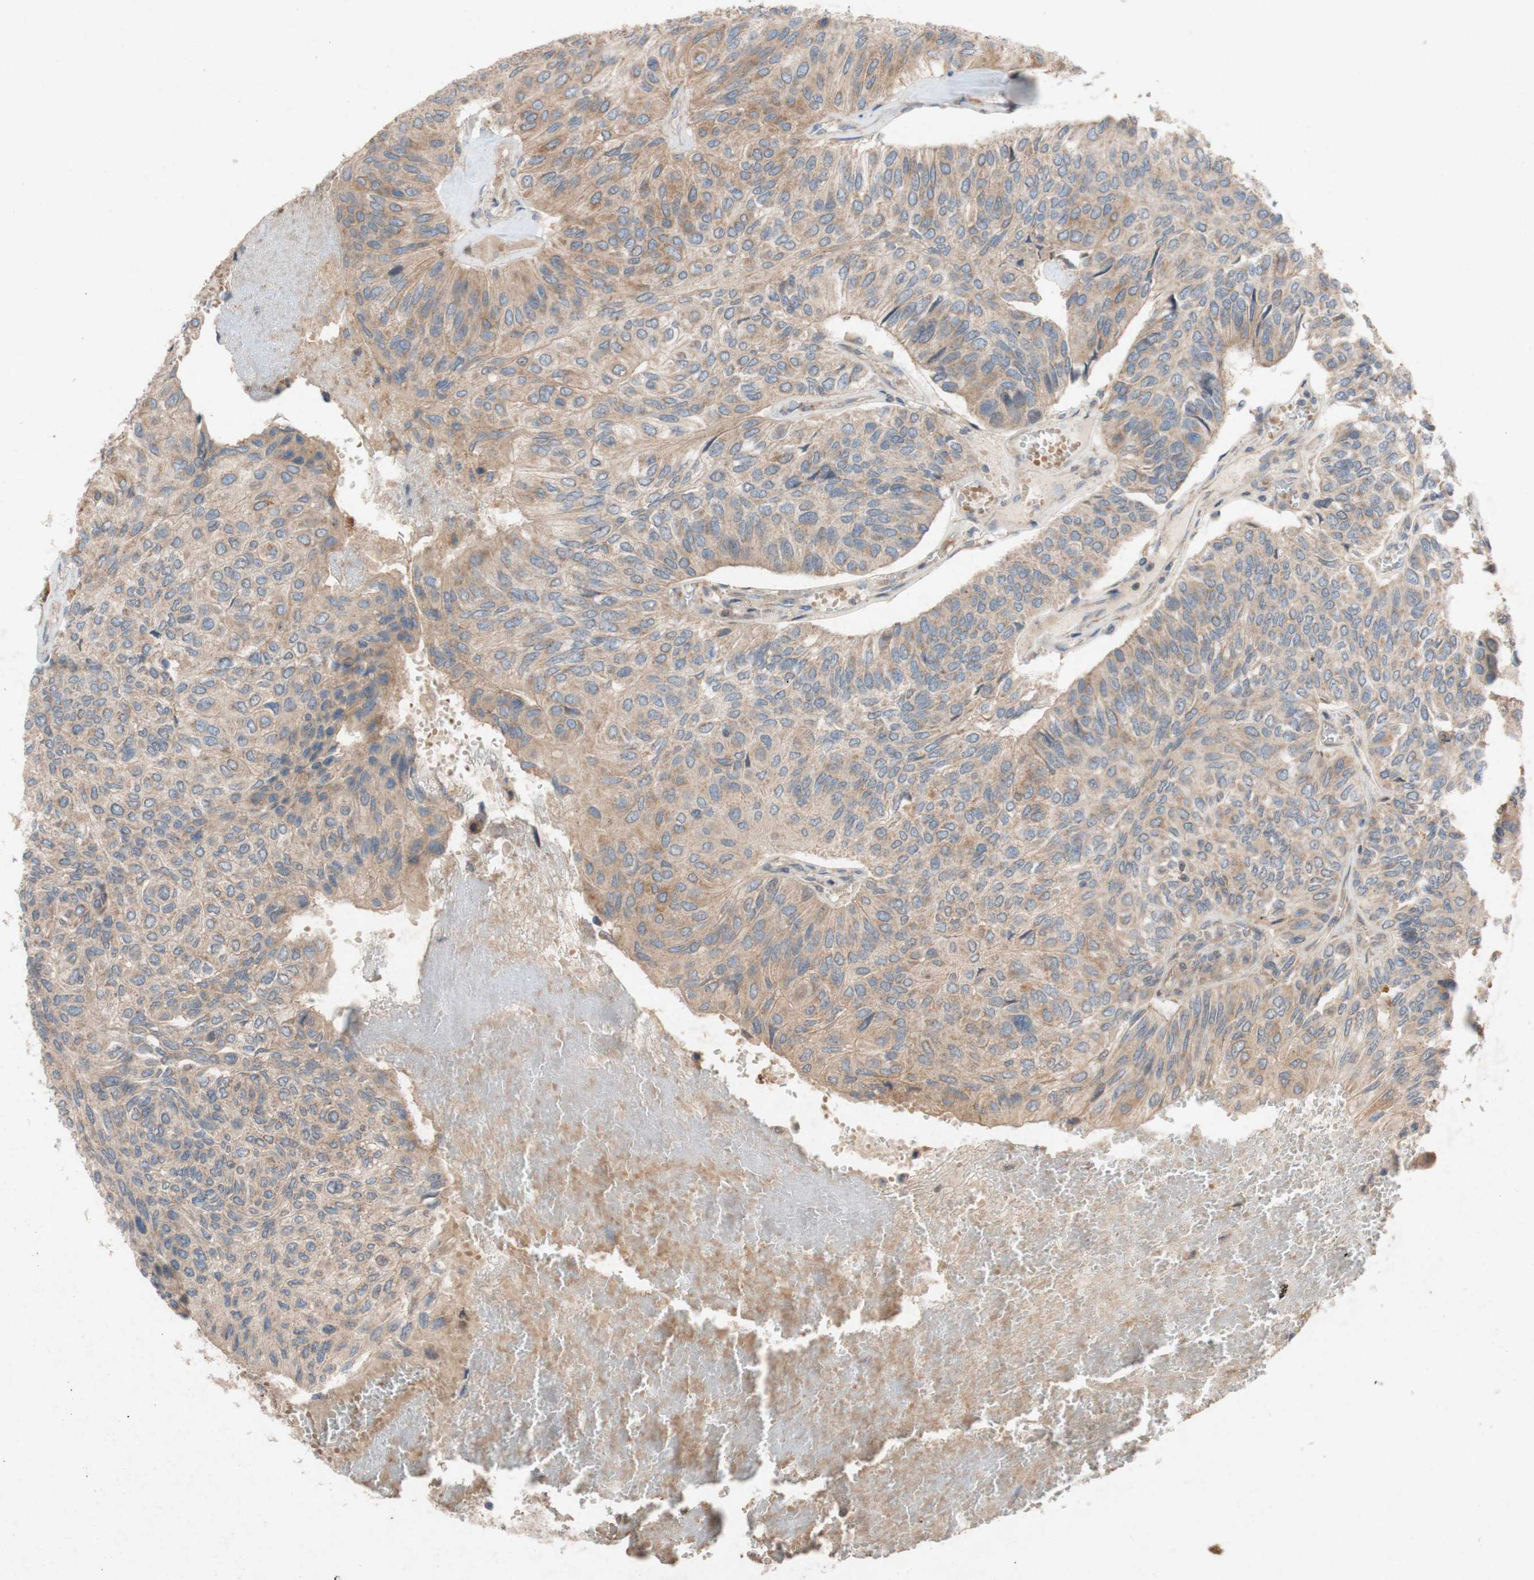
{"staining": {"intensity": "moderate", "quantity": ">75%", "location": "cytoplasmic/membranous"}, "tissue": "urothelial cancer", "cell_type": "Tumor cells", "image_type": "cancer", "snomed": [{"axis": "morphology", "description": "Urothelial carcinoma, High grade"}, {"axis": "topography", "description": "Urinary bladder"}], "caption": "The photomicrograph shows staining of high-grade urothelial carcinoma, revealing moderate cytoplasmic/membranous protein positivity (brown color) within tumor cells. The staining is performed using DAB (3,3'-diaminobenzidine) brown chromogen to label protein expression. The nuclei are counter-stained blue using hematoxylin.", "gene": "TST", "patient": {"sex": "male", "age": 66}}